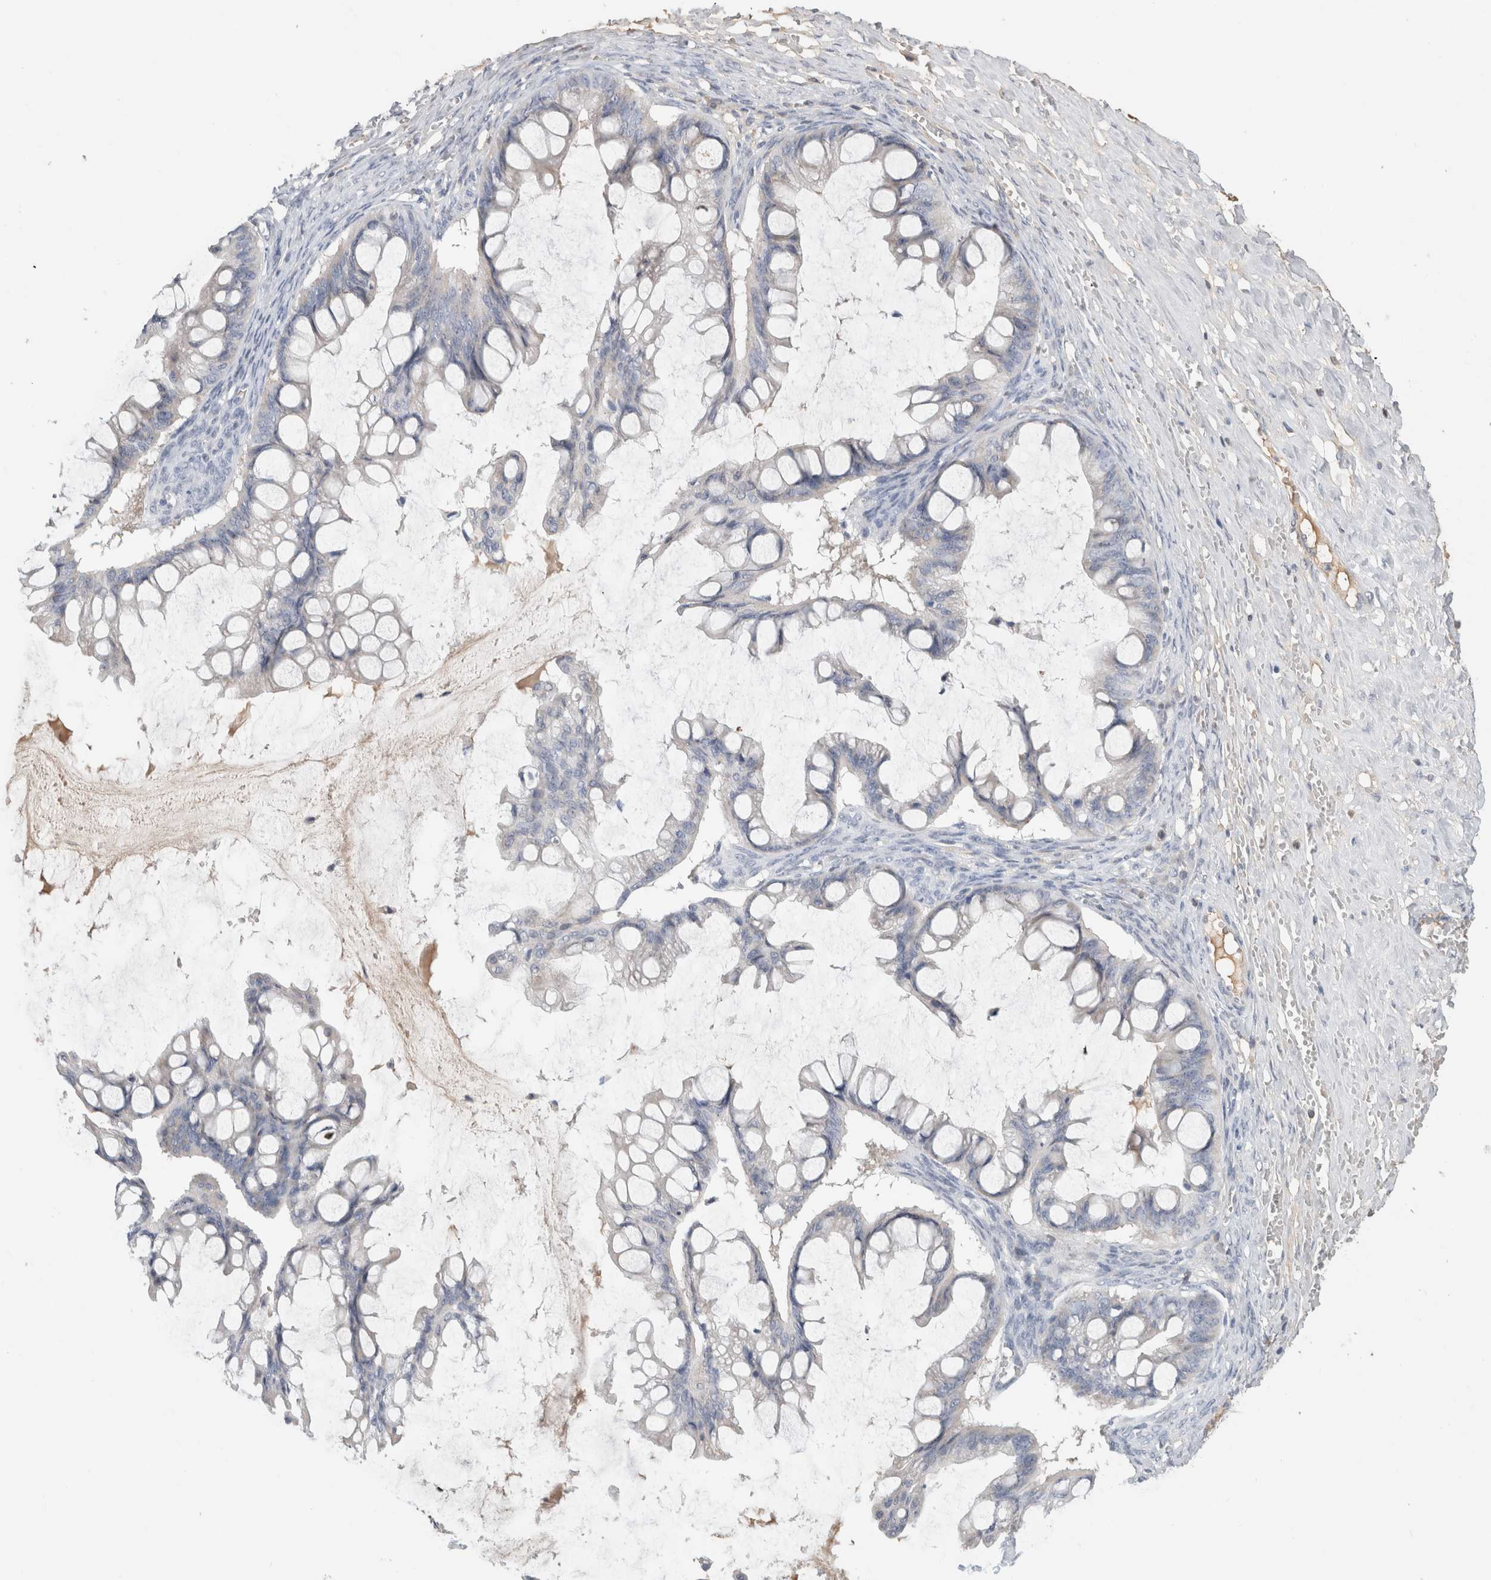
{"staining": {"intensity": "negative", "quantity": "none", "location": "none"}, "tissue": "ovarian cancer", "cell_type": "Tumor cells", "image_type": "cancer", "snomed": [{"axis": "morphology", "description": "Cystadenocarcinoma, mucinous, NOS"}, {"axis": "topography", "description": "Ovary"}], "caption": "Photomicrograph shows no protein staining in tumor cells of ovarian cancer tissue.", "gene": "SCGB1A1", "patient": {"sex": "female", "age": 73}}